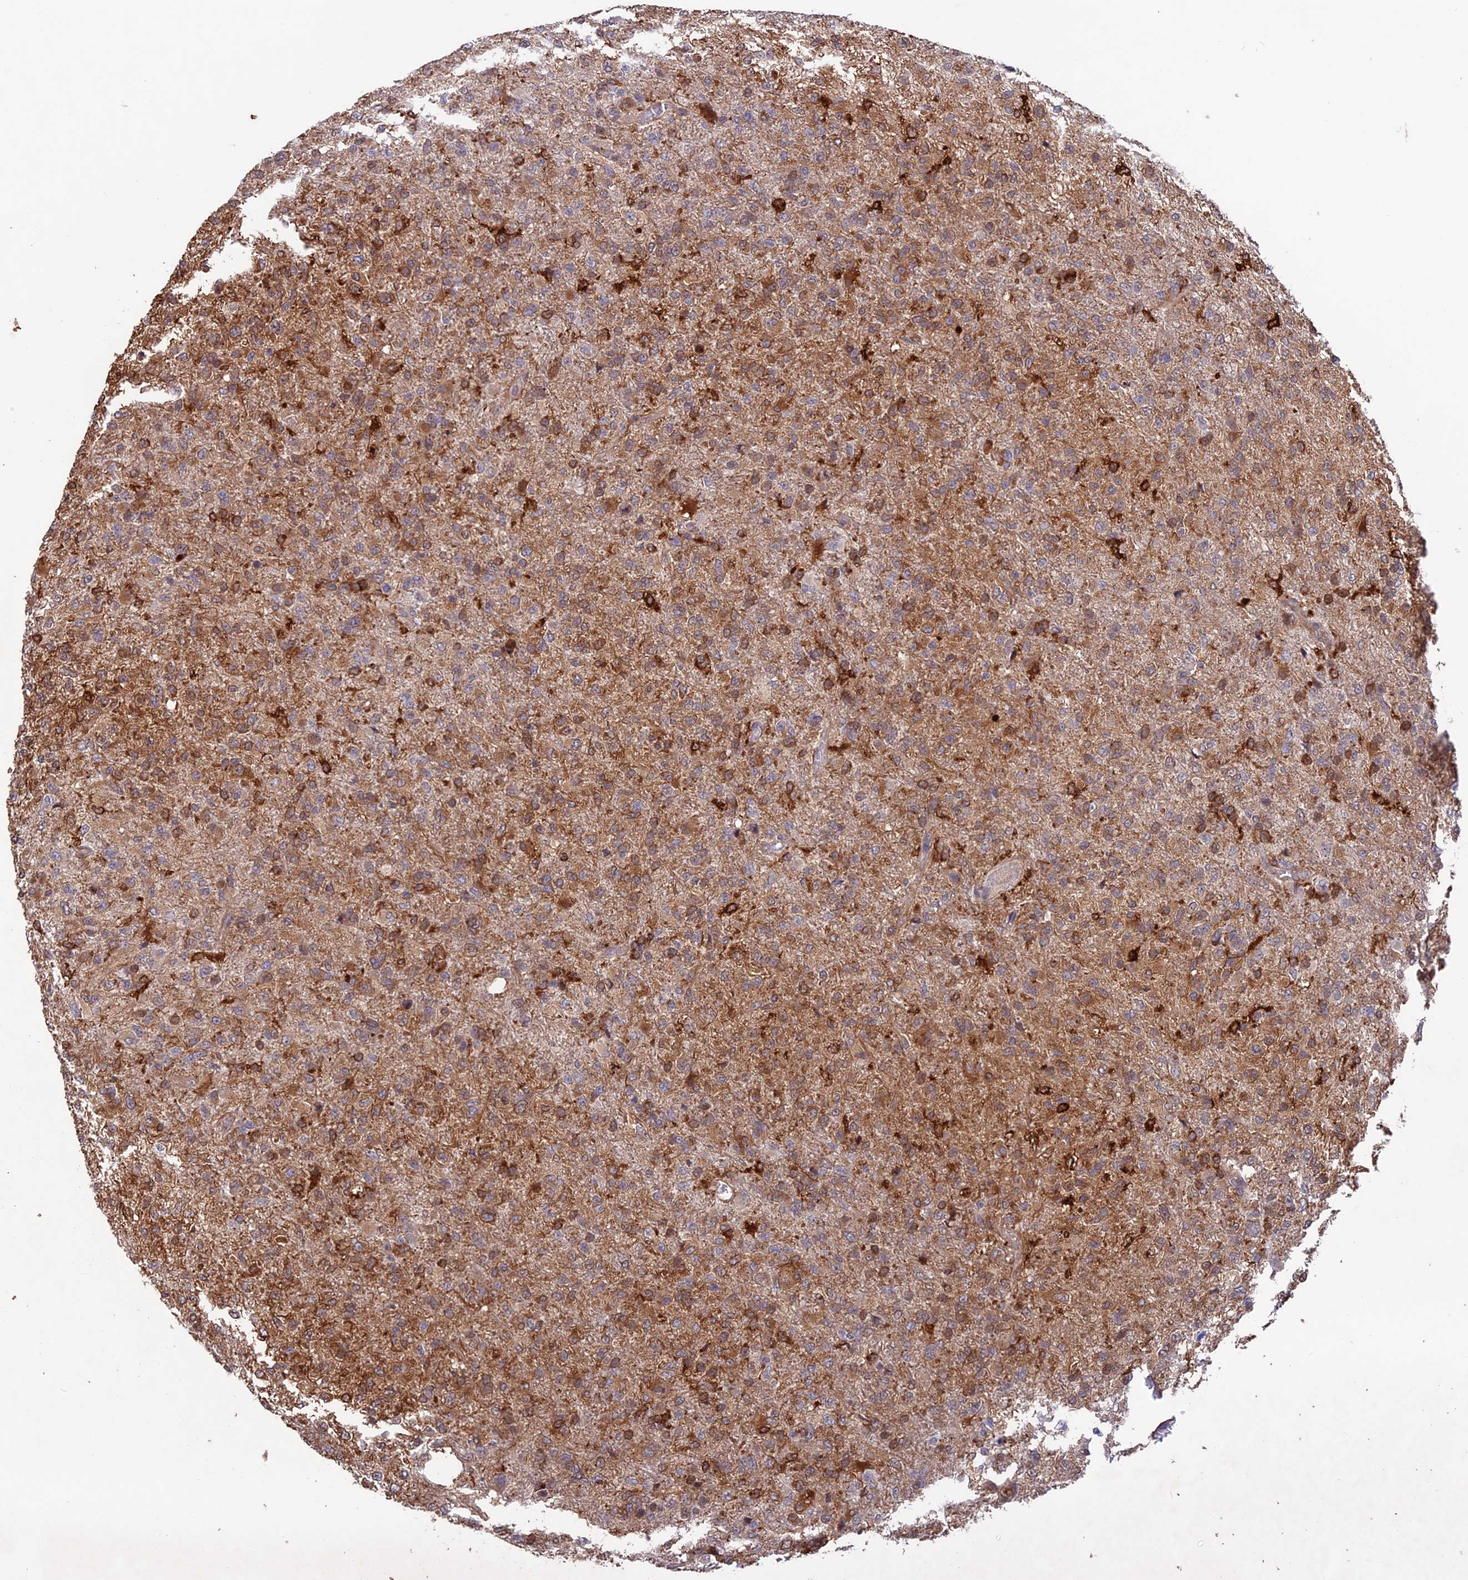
{"staining": {"intensity": "moderate", "quantity": ">75%", "location": "cytoplasmic/membranous"}, "tissue": "glioma", "cell_type": "Tumor cells", "image_type": "cancer", "snomed": [{"axis": "morphology", "description": "Glioma, malignant, High grade"}, {"axis": "topography", "description": "Brain"}], "caption": "A histopathology image of human glioma stained for a protein demonstrates moderate cytoplasmic/membranous brown staining in tumor cells. The staining is performed using DAB (3,3'-diaminobenzidine) brown chromogen to label protein expression. The nuclei are counter-stained blue using hematoxylin.", "gene": "MAST2", "patient": {"sex": "female", "age": 74}}